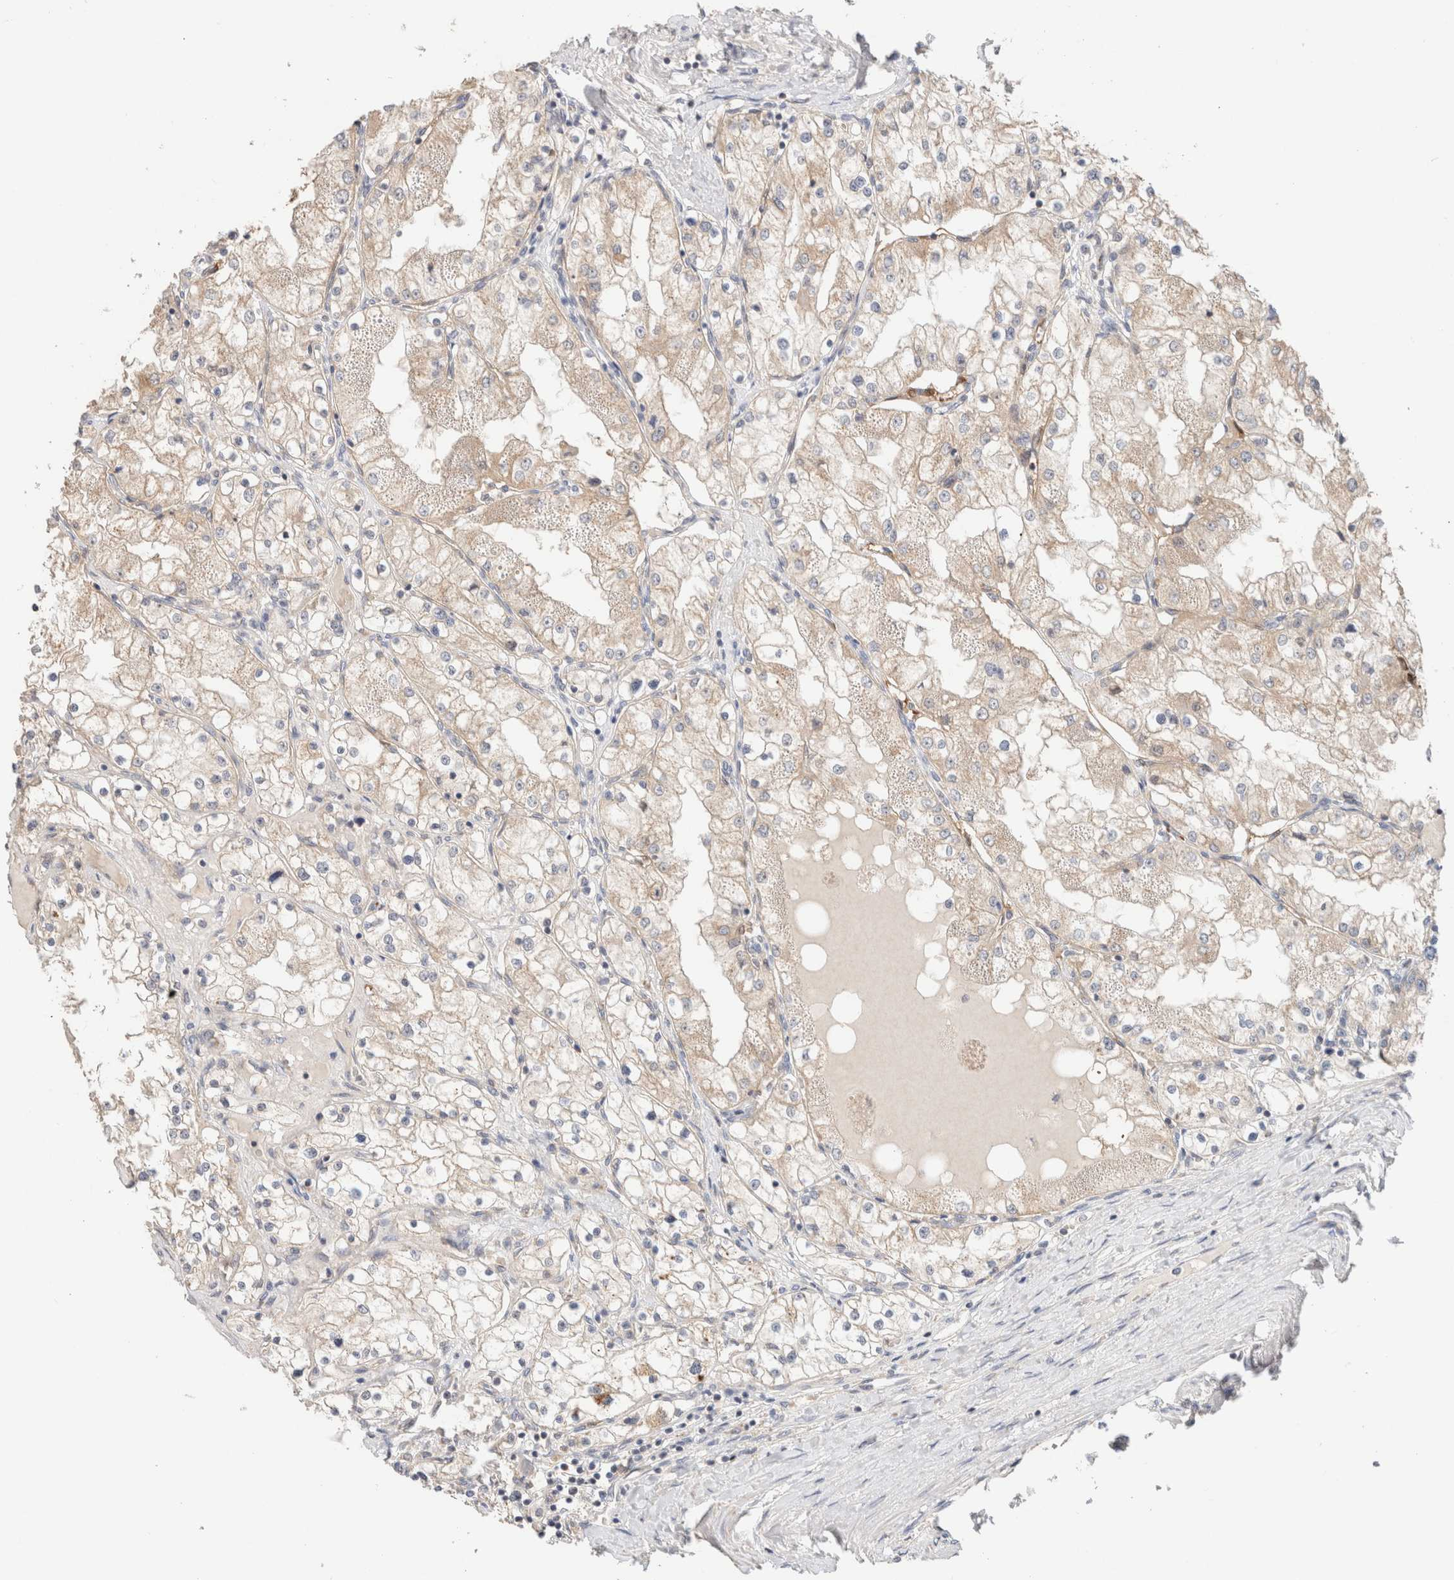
{"staining": {"intensity": "weak", "quantity": "<25%", "location": "cytoplasmic/membranous"}, "tissue": "renal cancer", "cell_type": "Tumor cells", "image_type": "cancer", "snomed": [{"axis": "morphology", "description": "Adenocarcinoma, NOS"}, {"axis": "topography", "description": "Kidney"}], "caption": "Tumor cells show no significant expression in adenocarcinoma (renal). (DAB (3,3'-diaminobenzidine) IHC, high magnification).", "gene": "CA13", "patient": {"sex": "male", "age": 68}}